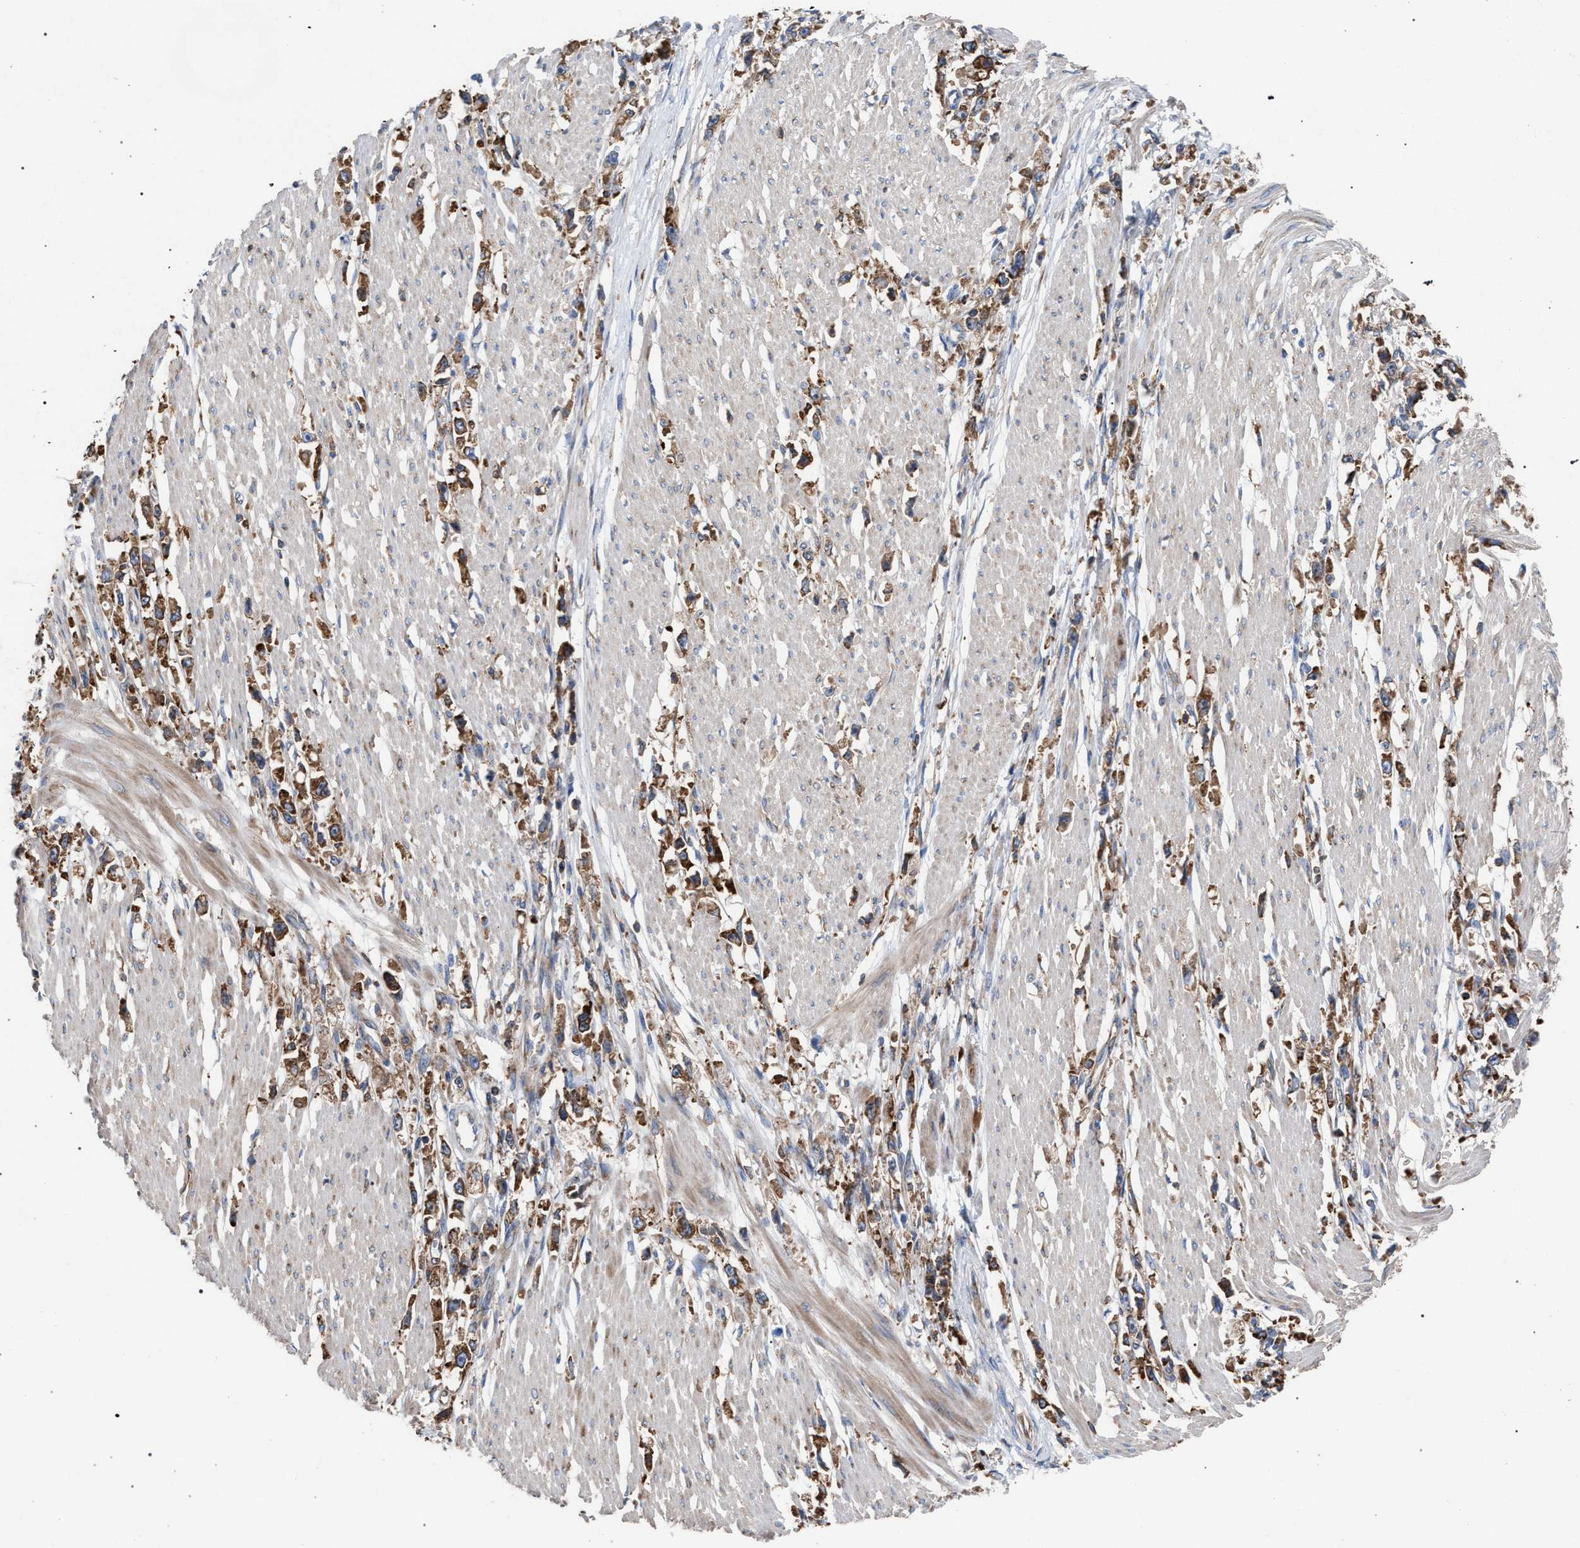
{"staining": {"intensity": "moderate", "quantity": ">75%", "location": "cytoplasmic/membranous"}, "tissue": "stomach cancer", "cell_type": "Tumor cells", "image_type": "cancer", "snomed": [{"axis": "morphology", "description": "Adenocarcinoma, NOS"}, {"axis": "topography", "description": "Stomach"}], "caption": "Moderate cytoplasmic/membranous positivity for a protein is present in about >75% of tumor cells of stomach cancer (adenocarcinoma) using IHC.", "gene": "CDR2L", "patient": {"sex": "female", "age": 59}}